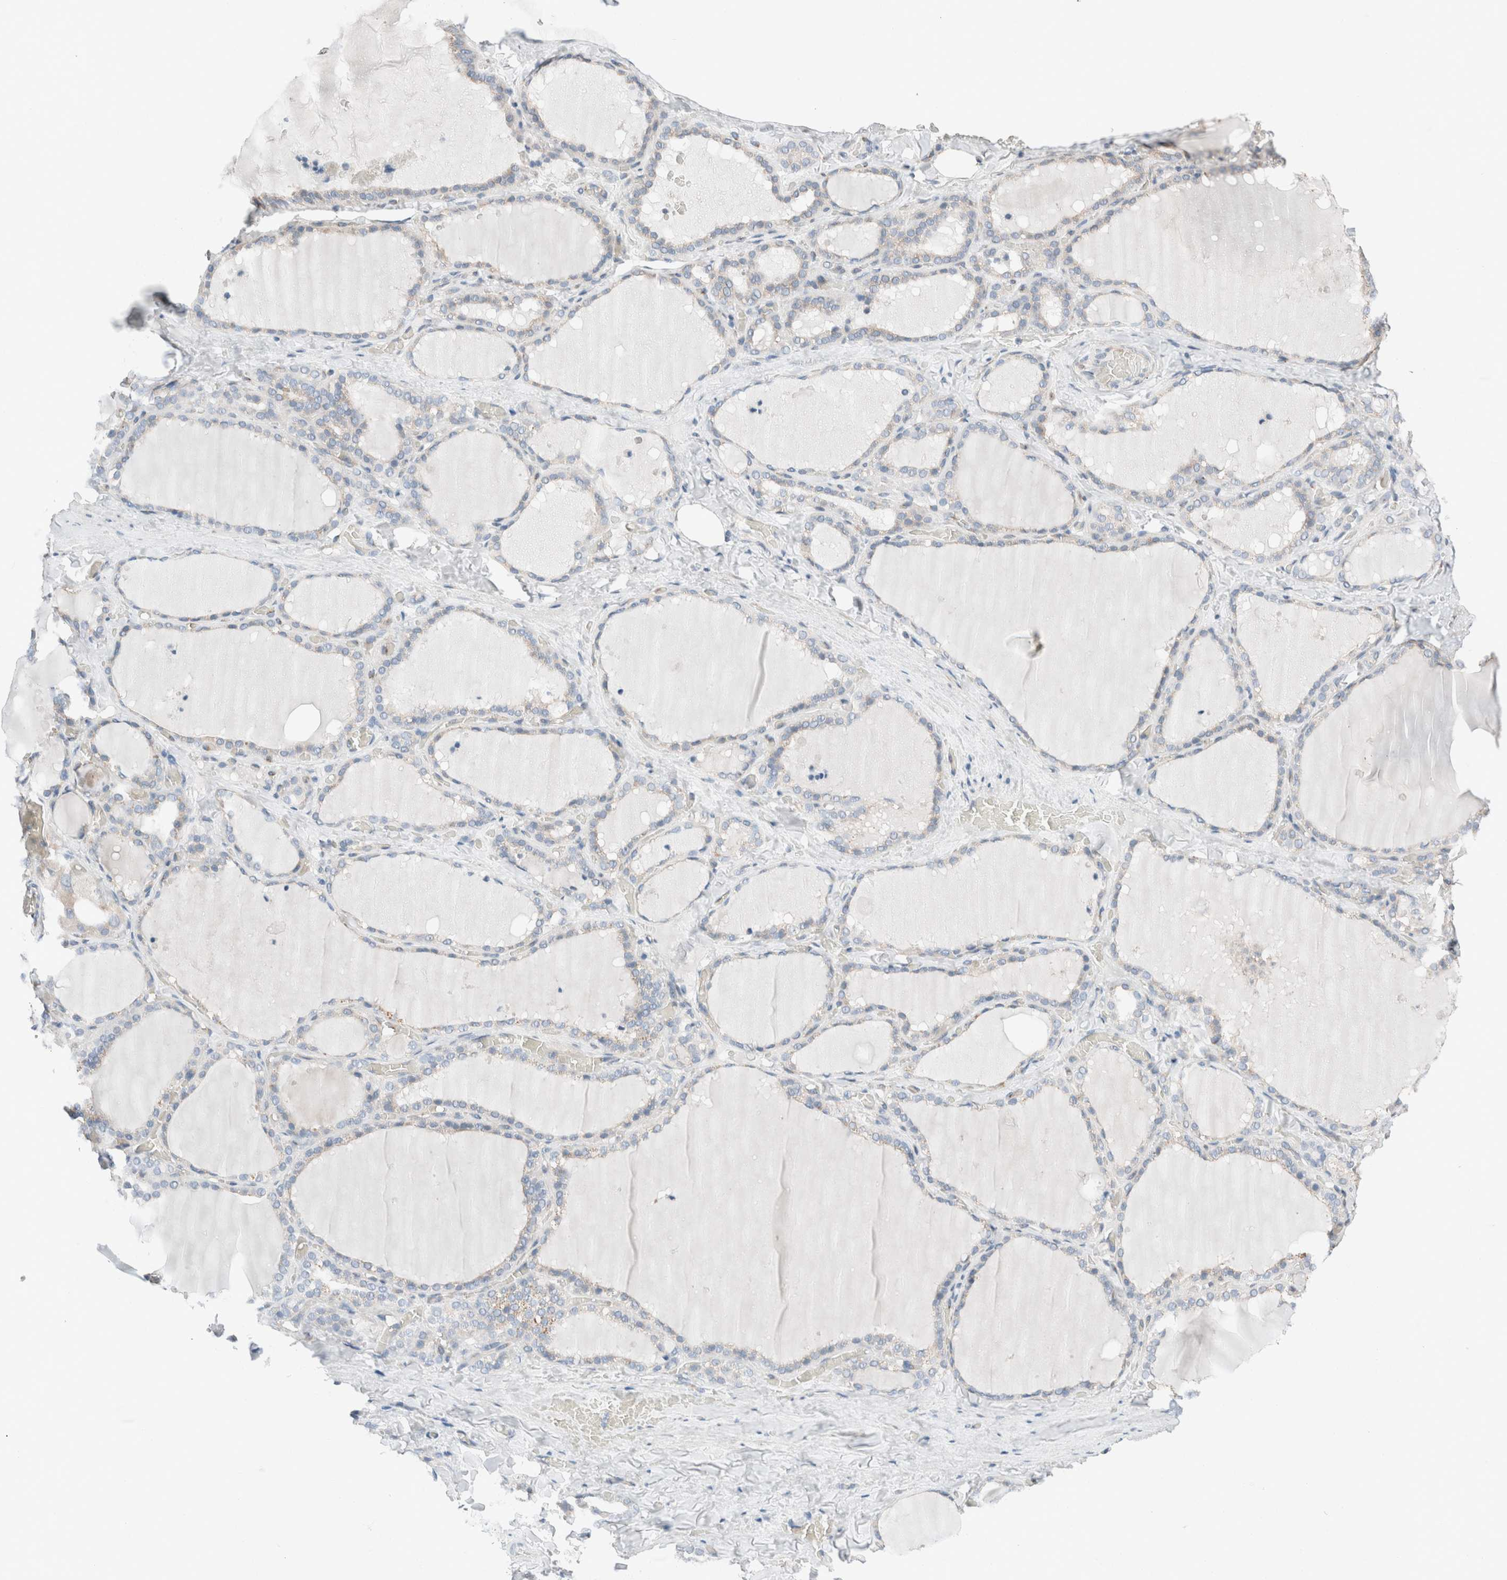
{"staining": {"intensity": "weak", "quantity": "<25%", "location": "cytoplasmic/membranous"}, "tissue": "thyroid gland", "cell_type": "Glandular cells", "image_type": "normal", "snomed": [{"axis": "morphology", "description": "Normal tissue, NOS"}, {"axis": "topography", "description": "Thyroid gland"}], "caption": "Protein analysis of normal thyroid gland displays no significant positivity in glandular cells.", "gene": "CASC3", "patient": {"sex": "female", "age": 22}}